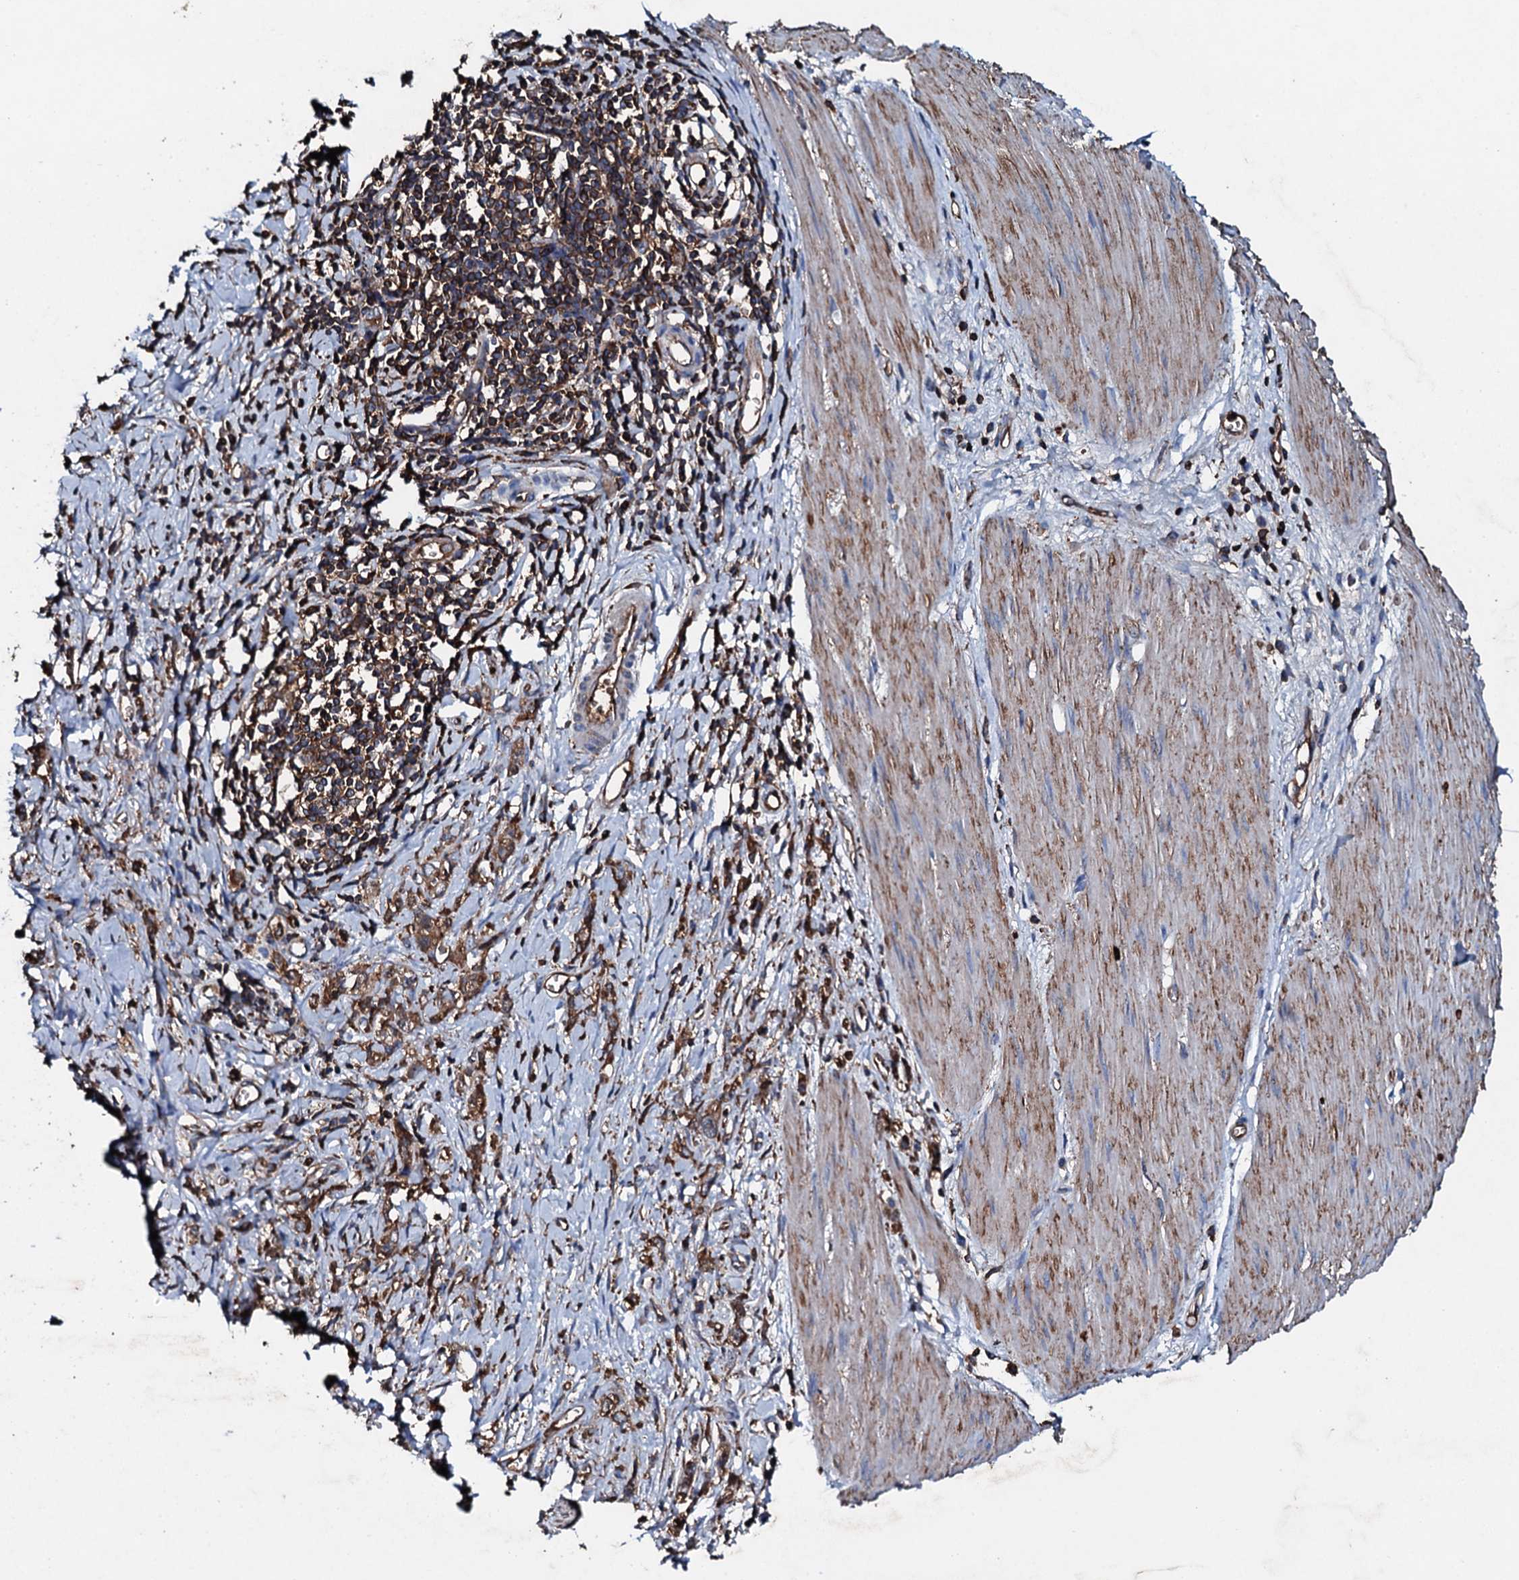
{"staining": {"intensity": "moderate", "quantity": ">75%", "location": "cytoplasmic/membranous"}, "tissue": "stomach cancer", "cell_type": "Tumor cells", "image_type": "cancer", "snomed": [{"axis": "morphology", "description": "Adenocarcinoma, NOS"}, {"axis": "topography", "description": "Stomach"}], "caption": "Moderate cytoplasmic/membranous staining is appreciated in approximately >75% of tumor cells in adenocarcinoma (stomach).", "gene": "MS4A4E", "patient": {"sex": "female", "age": 76}}